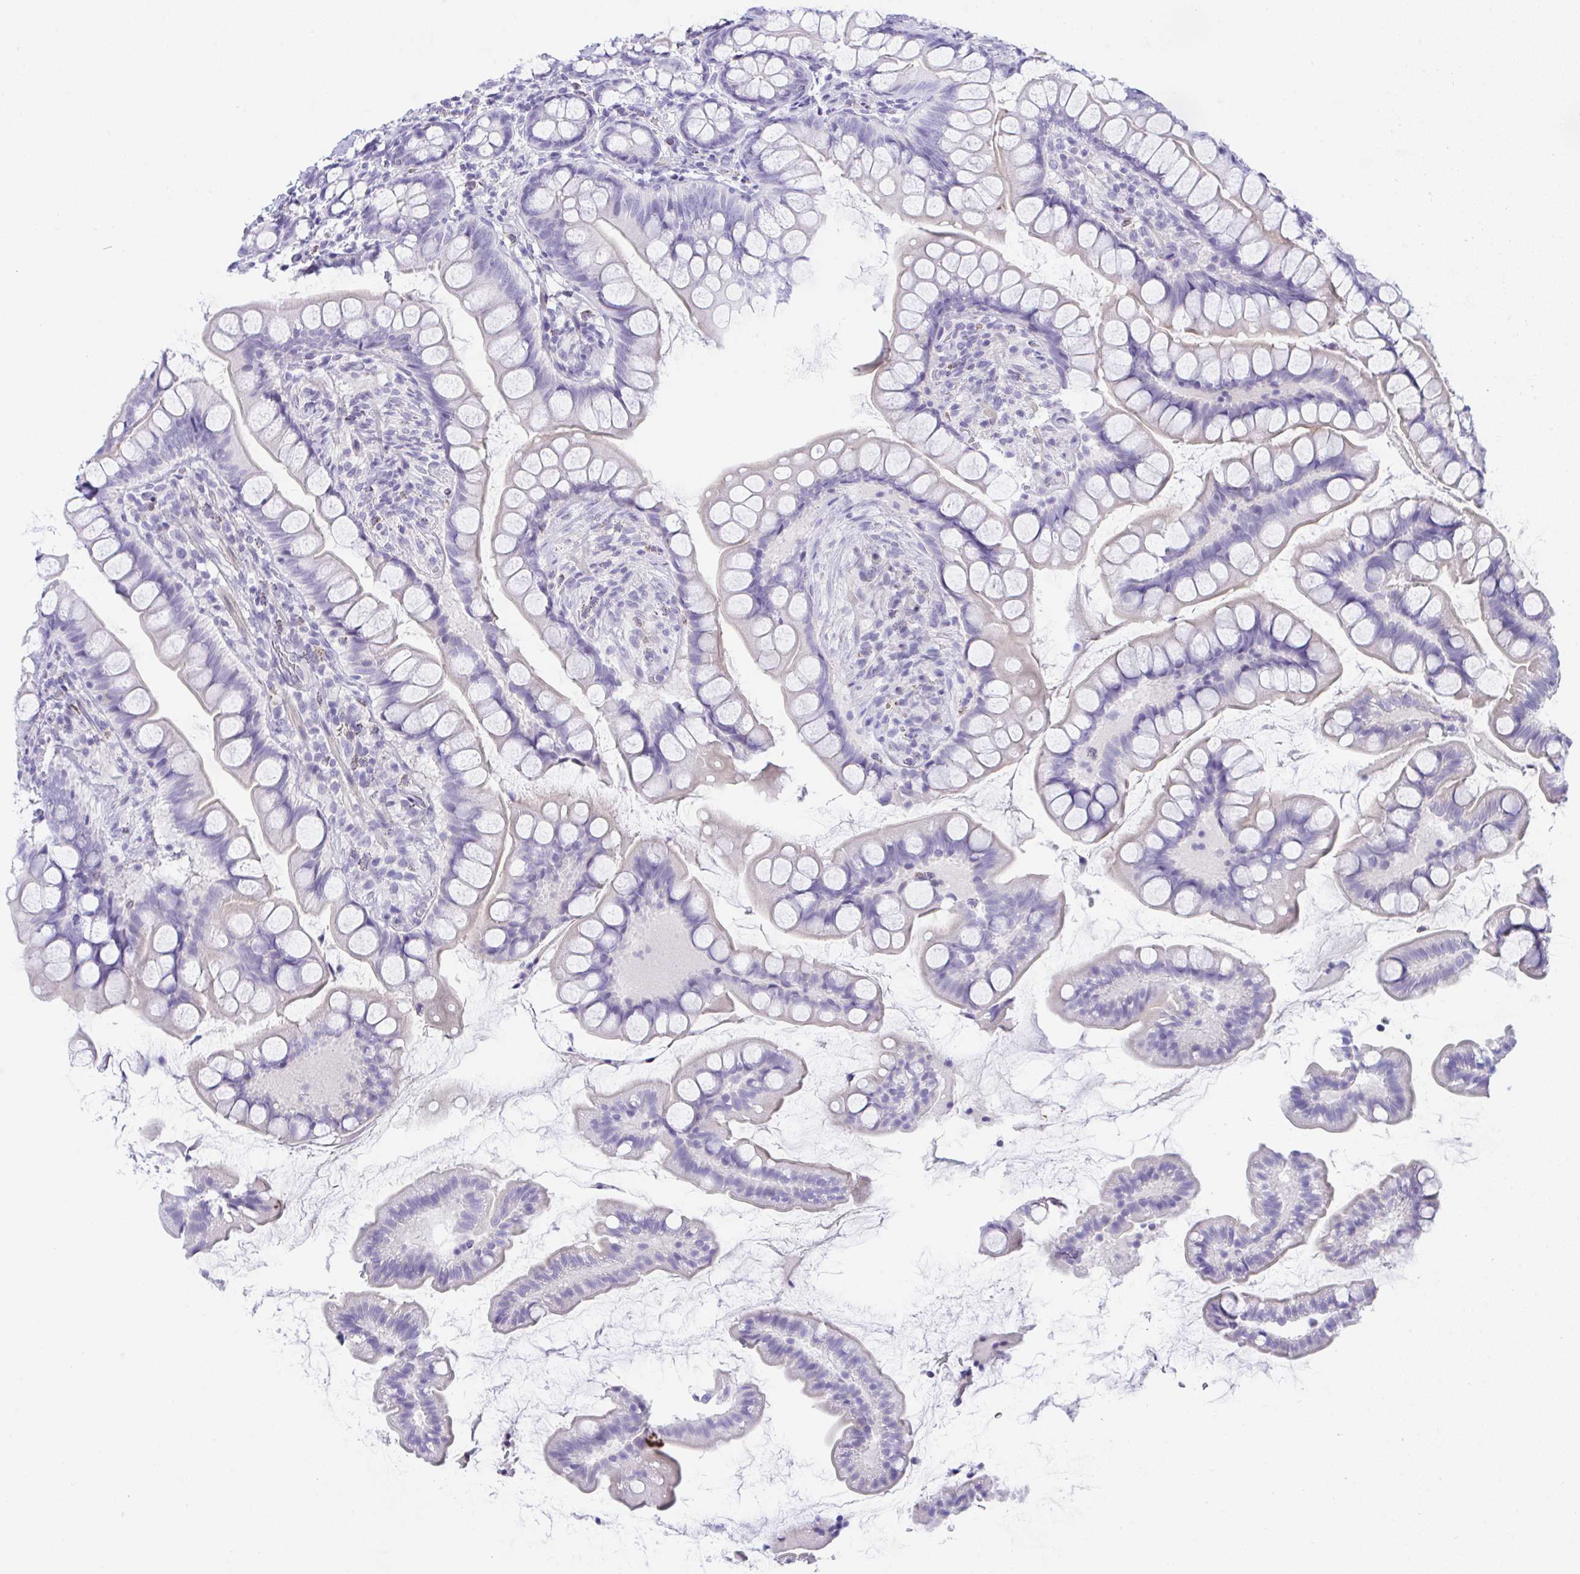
{"staining": {"intensity": "negative", "quantity": "none", "location": "none"}, "tissue": "small intestine", "cell_type": "Glandular cells", "image_type": "normal", "snomed": [{"axis": "morphology", "description": "Normal tissue, NOS"}, {"axis": "topography", "description": "Small intestine"}], "caption": "A micrograph of human small intestine is negative for staining in glandular cells. (Brightfield microscopy of DAB IHC at high magnification).", "gene": "KMT2E", "patient": {"sex": "male", "age": 70}}